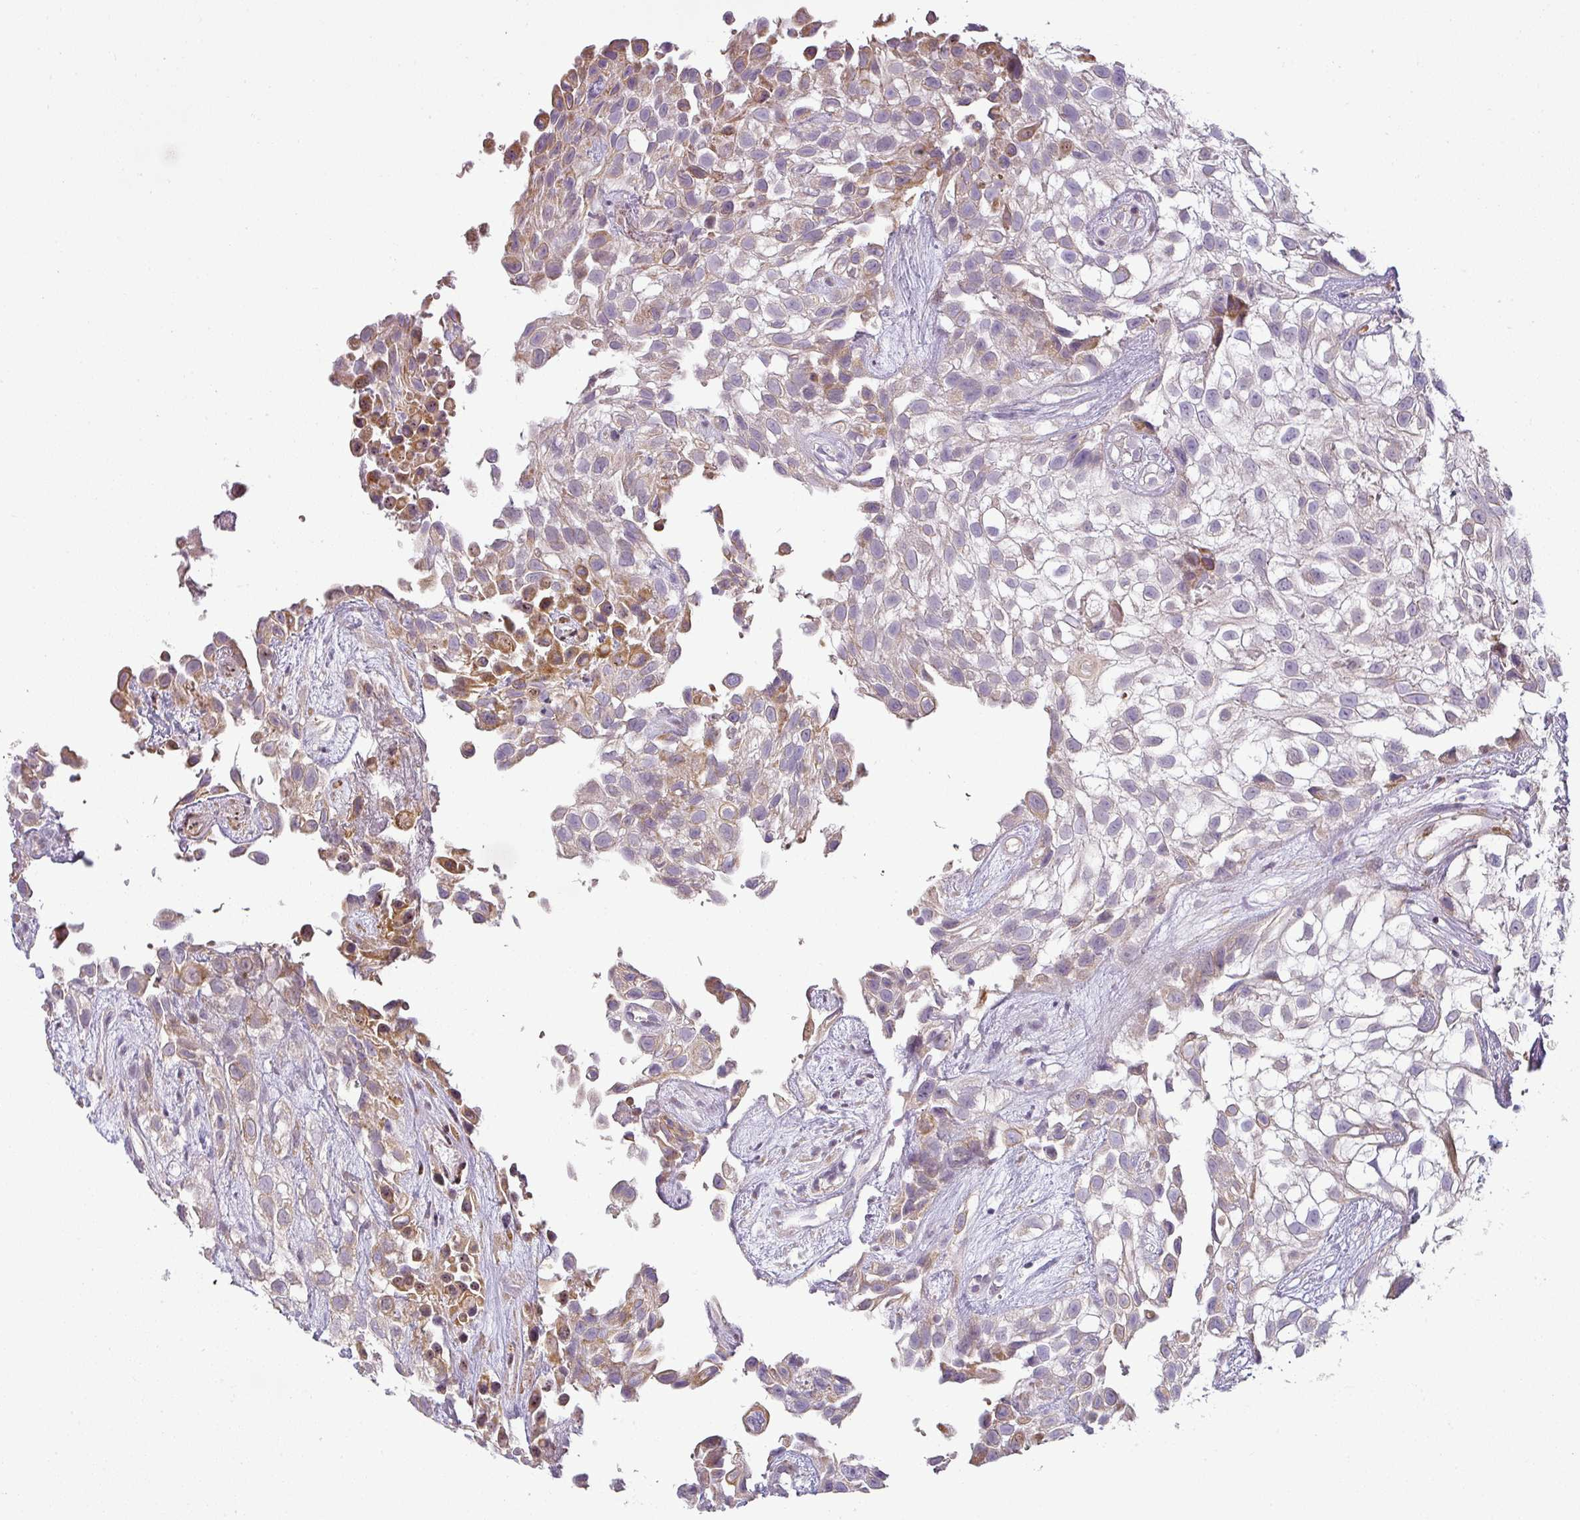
{"staining": {"intensity": "moderate", "quantity": "<25%", "location": "cytoplasmic/membranous"}, "tissue": "urothelial cancer", "cell_type": "Tumor cells", "image_type": "cancer", "snomed": [{"axis": "morphology", "description": "Urothelial carcinoma, High grade"}, {"axis": "topography", "description": "Urinary bladder"}], "caption": "A brown stain shows moderate cytoplasmic/membranous positivity of a protein in urothelial cancer tumor cells.", "gene": "CCDC144A", "patient": {"sex": "male", "age": 56}}